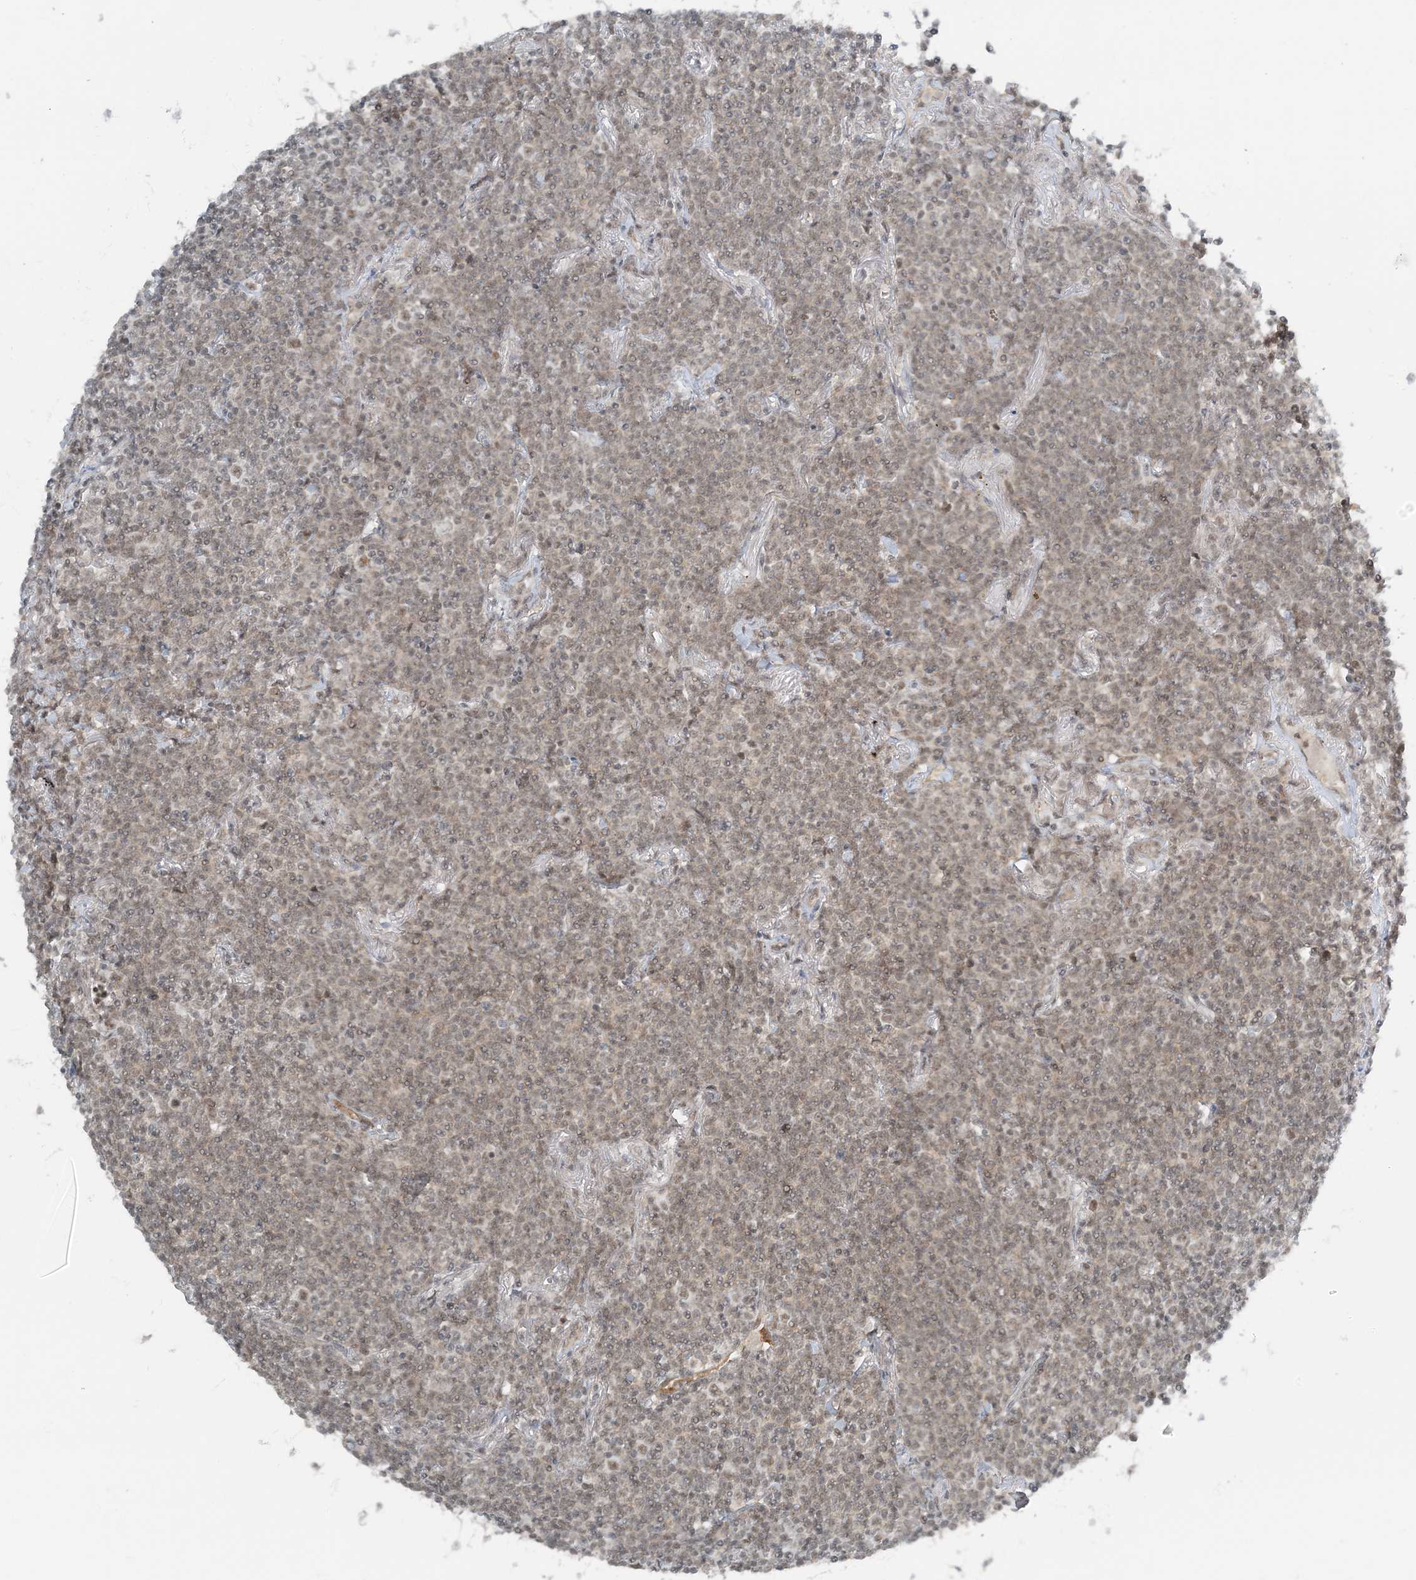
{"staining": {"intensity": "weak", "quantity": ">75%", "location": "nuclear"}, "tissue": "lymphoma", "cell_type": "Tumor cells", "image_type": "cancer", "snomed": [{"axis": "morphology", "description": "Malignant lymphoma, non-Hodgkin's type, Low grade"}, {"axis": "topography", "description": "Lung"}], "caption": "This is a micrograph of immunohistochemistry (IHC) staining of malignant lymphoma, non-Hodgkin's type (low-grade), which shows weak expression in the nuclear of tumor cells.", "gene": "ATP11A", "patient": {"sex": "female", "age": 71}}